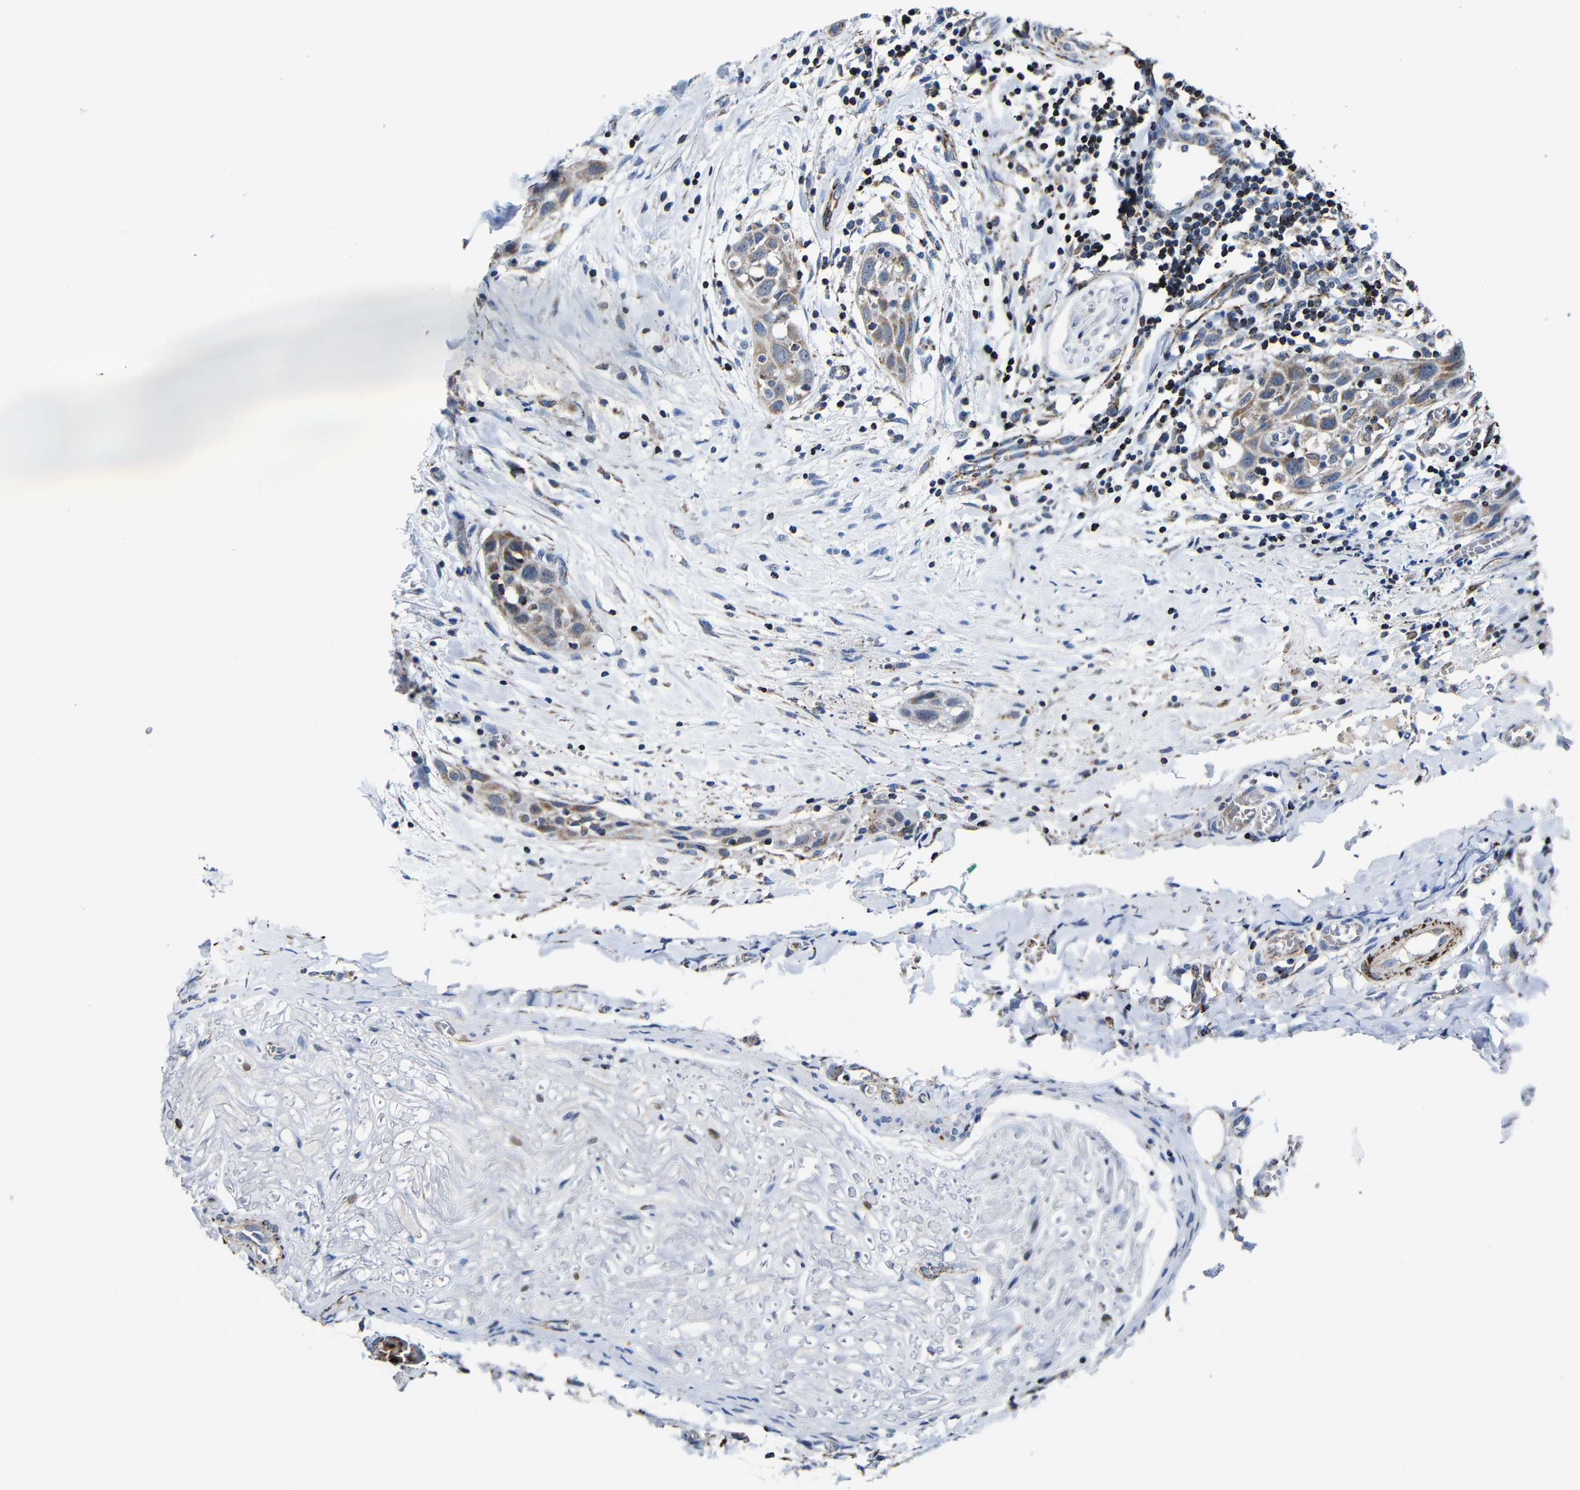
{"staining": {"intensity": "weak", "quantity": "25%-75%", "location": "cytoplasmic/membranous,nuclear"}, "tissue": "head and neck cancer", "cell_type": "Tumor cells", "image_type": "cancer", "snomed": [{"axis": "morphology", "description": "Normal tissue, NOS"}, {"axis": "morphology", "description": "Squamous cell carcinoma, NOS"}, {"axis": "topography", "description": "Oral tissue"}, {"axis": "topography", "description": "Head-Neck"}], "caption": "Tumor cells demonstrate low levels of weak cytoplasmic/membranous and nuclear expression in approximately 25%-75% of cells in human squamous cell carcinoma (head and neck).", "gene": "CA5B", "patient": {"sex": "female", "age": 50}}